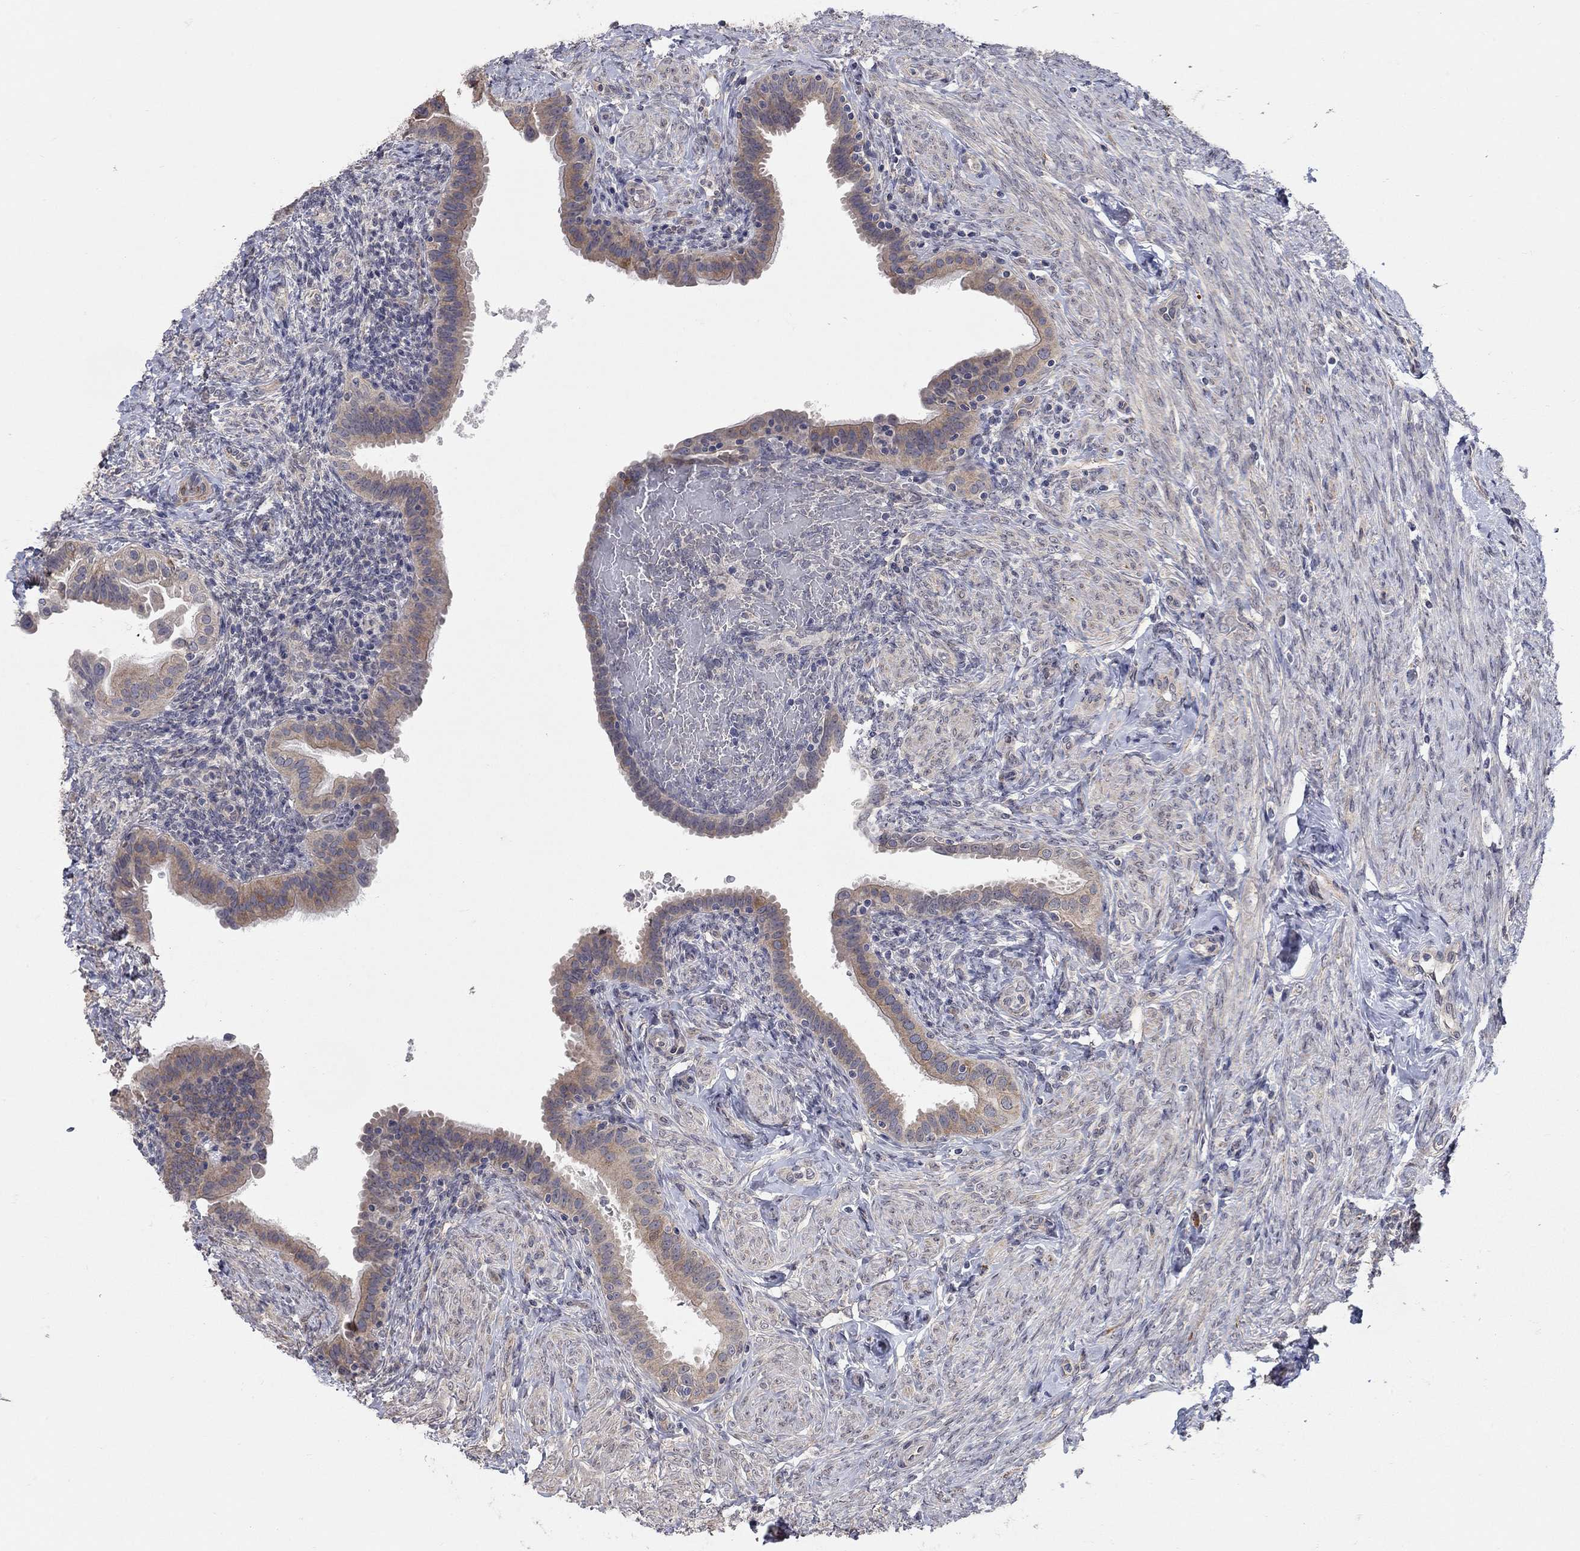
{"staining": {"intensity": "moderate", "quantity": "<25%", "location": "cytoplasmic/membranous"}, "tissue": "fallopian tube", "cell_type": "Glandular cells", "image_type": "normal", "snomed": [{"axis": "morphology", "description": "Normal tissue, NOS"}, {"axis": "topography", "description": "Fallopian tube"}], "caption": "Protein analysis of unremarkable fallopian tube demonstrates moderate cytoplasmic/membranous staining in approximately <25% of glandular cells.", "gene": "WASF3", "patient": {"sex": "female", "age": 41}}